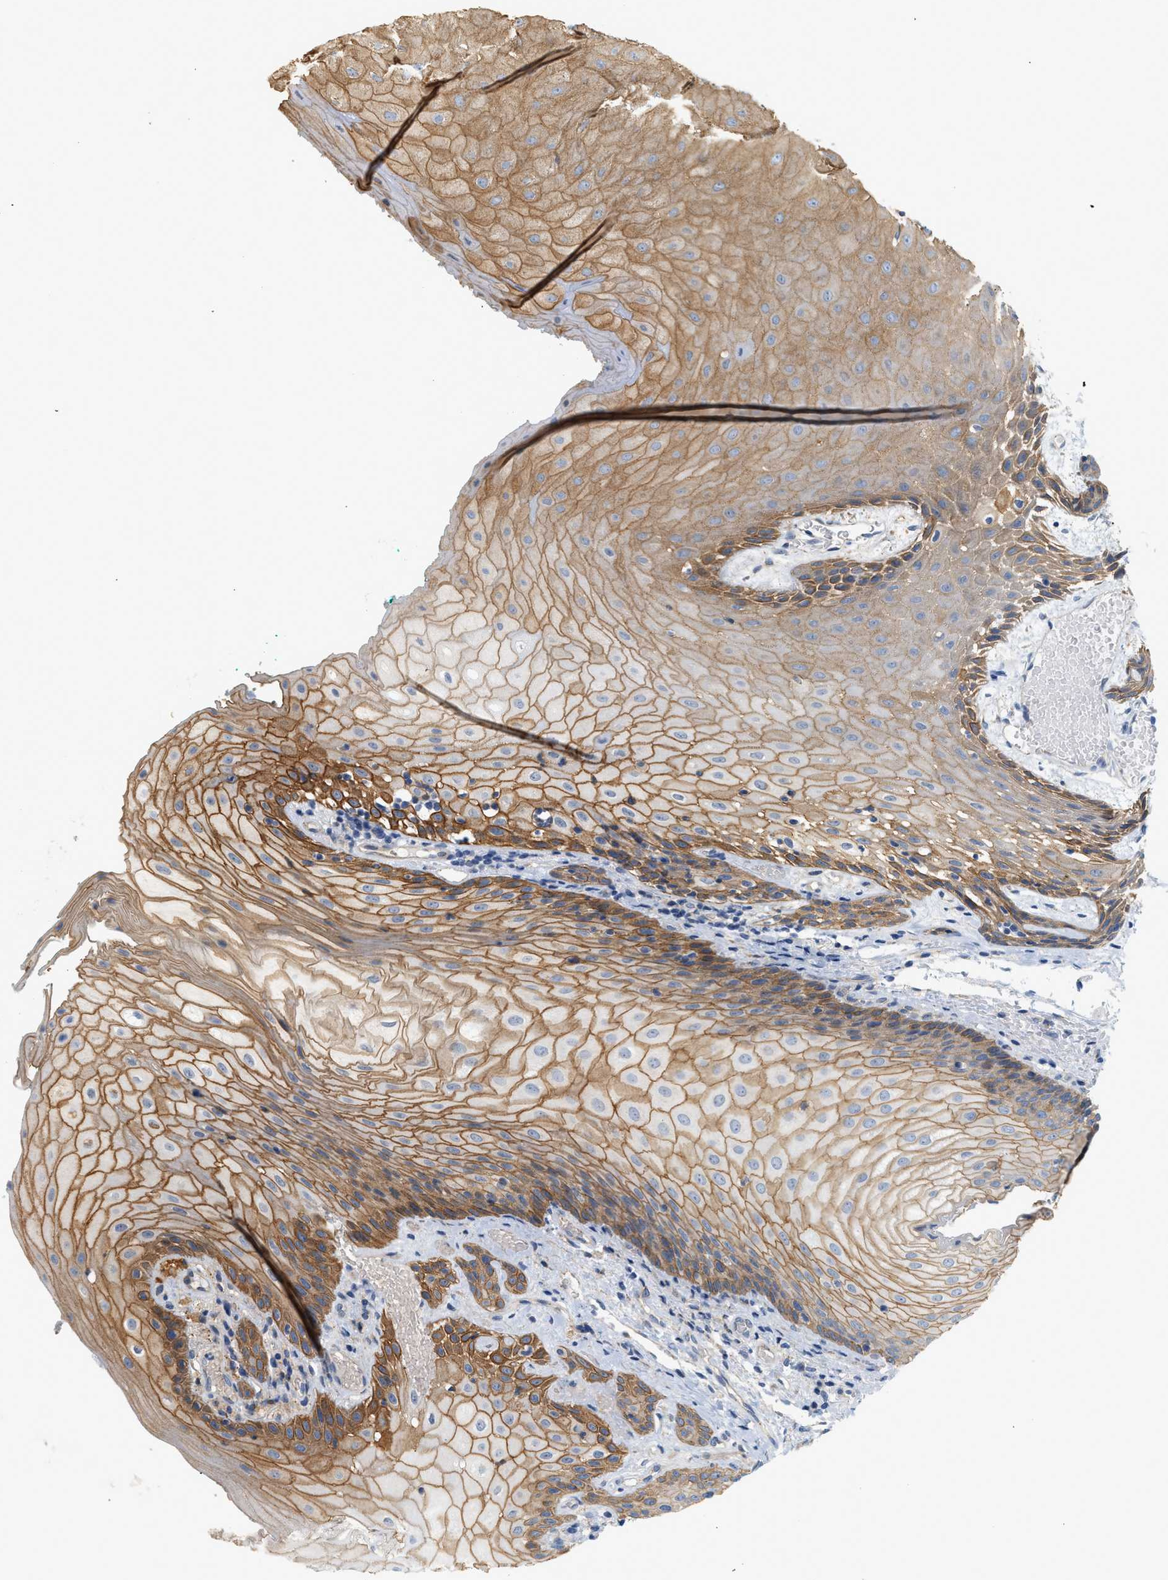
{"staining": {"intensity": "moderate", "quantity": "25%-75%", "location": "cytoplasmic/membranous"}, "tissue": "oral mucosa", "cell_type": "Squamous epithelial cells", "image_type": "normal", "snomed": [{"axis": "morphology", "description": "Normal tissue, NOS"}, {"axis": "morphology", "description": "Squamous cell carcinoma, NOS"}, {"axis": "topography", "description": "Oral tissue"}, {"axis": "topography", "description": "Salivary gland"}, {"axis": "topography", "description": "Head-Neck"}], "caption": "Squamous epithelial cells display medium levels of moderate cytoplasmic/membranous staining in approximately 25%-75% of cells in benign human oral mucosa.", "gene": "CTXN1", "patient": {"sex": "female", "age": 62}}